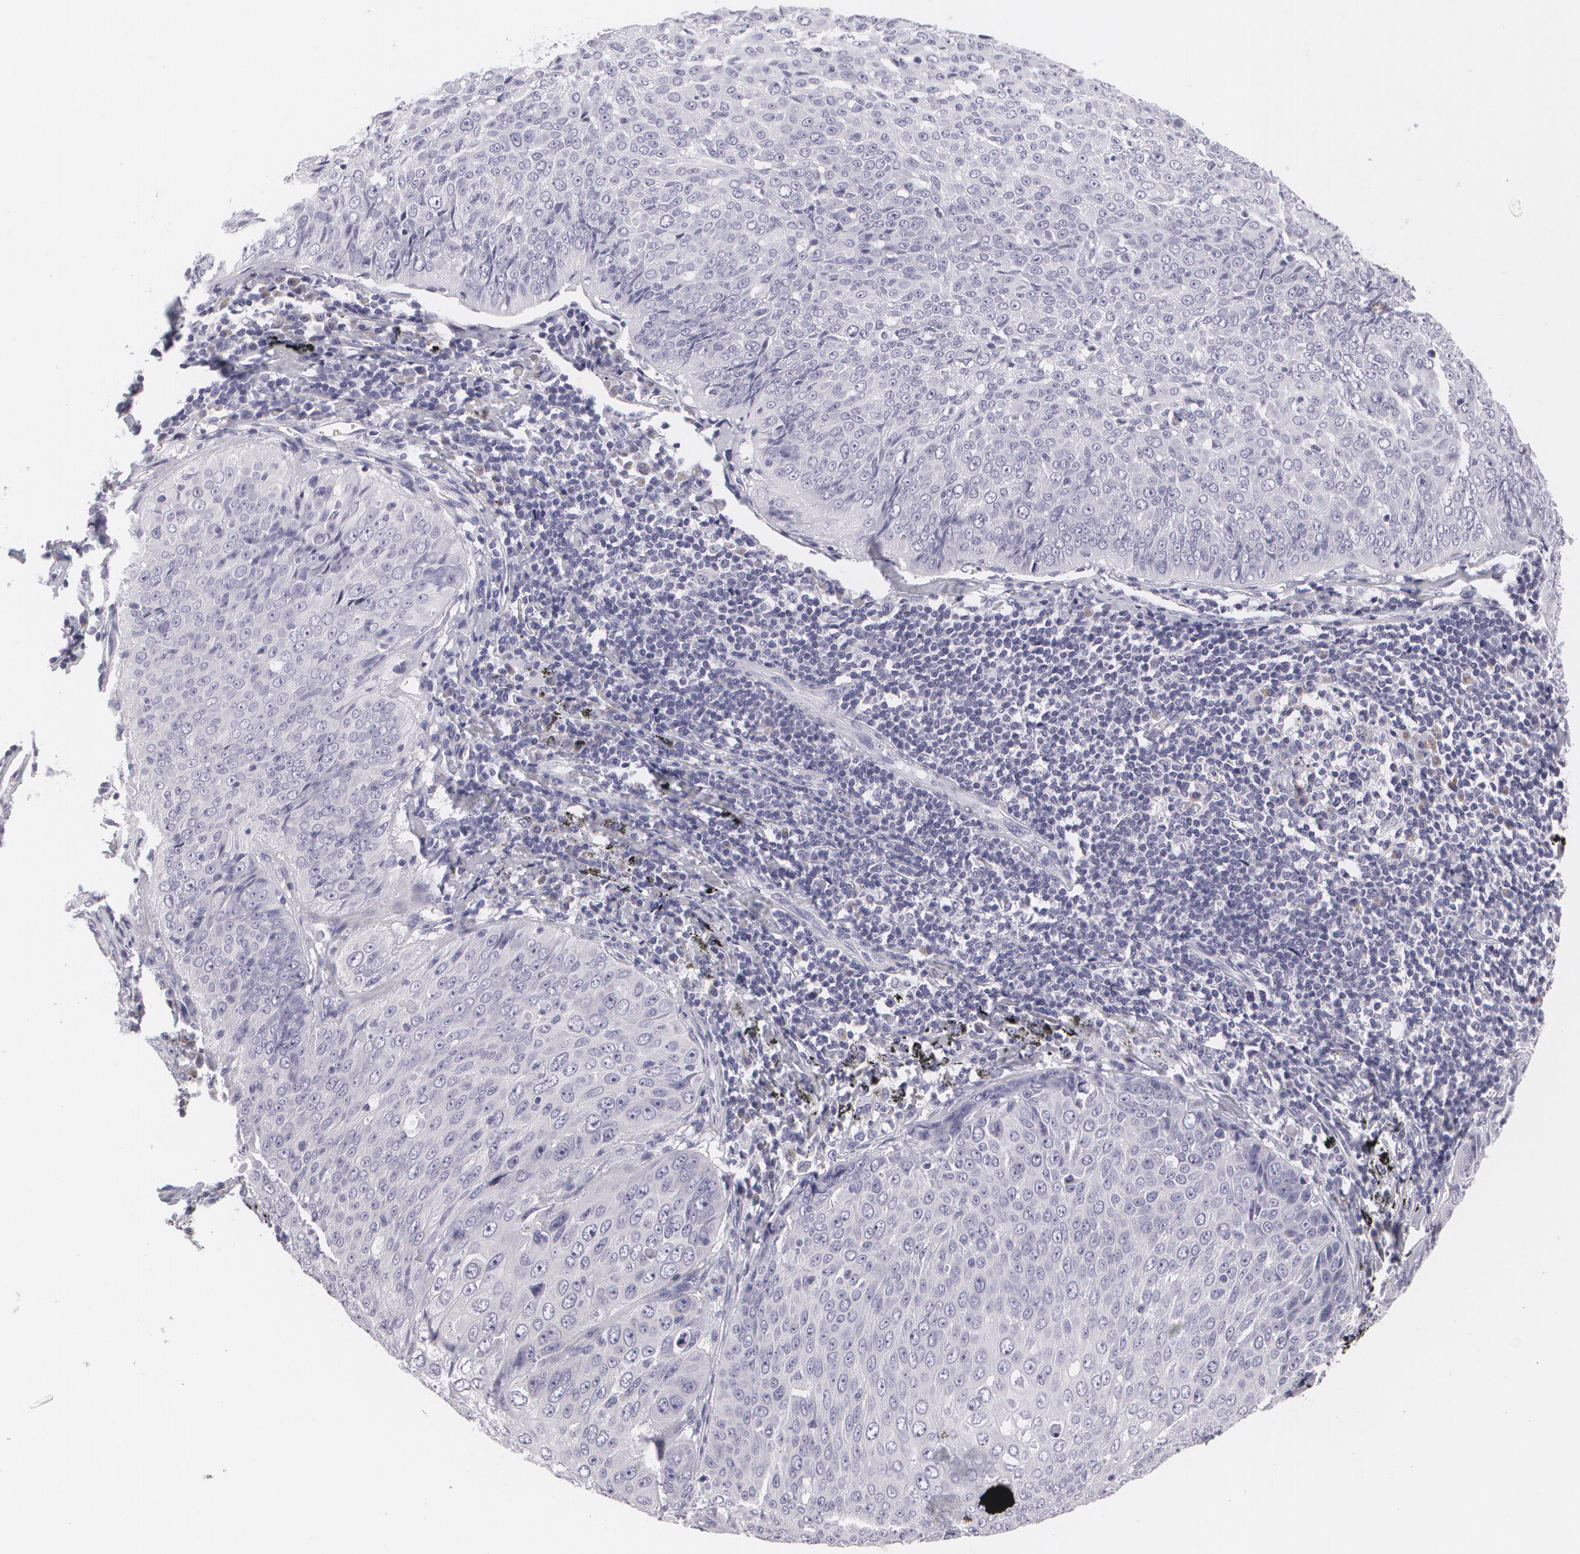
{"staining": {"intensity": "negative", "quantity": "none", "location": "none"}, "tissue": "lung cancer", "cell_type": "Tumor cells", "image_type": "cancer", "snomed": [{"axis": "morphology", "description": "Adenocarcinoma, NOS"}, {"axis": "topography", "description": "Lung"}], "caption": "A high-resolution photomicrograph shows immunohistochemistry staining of adenocarcinoma (lung), which exhibits no significant expression in tumor cells.", "gene": "MBNL3", "patient": {"sex": "male", "age": 60}}